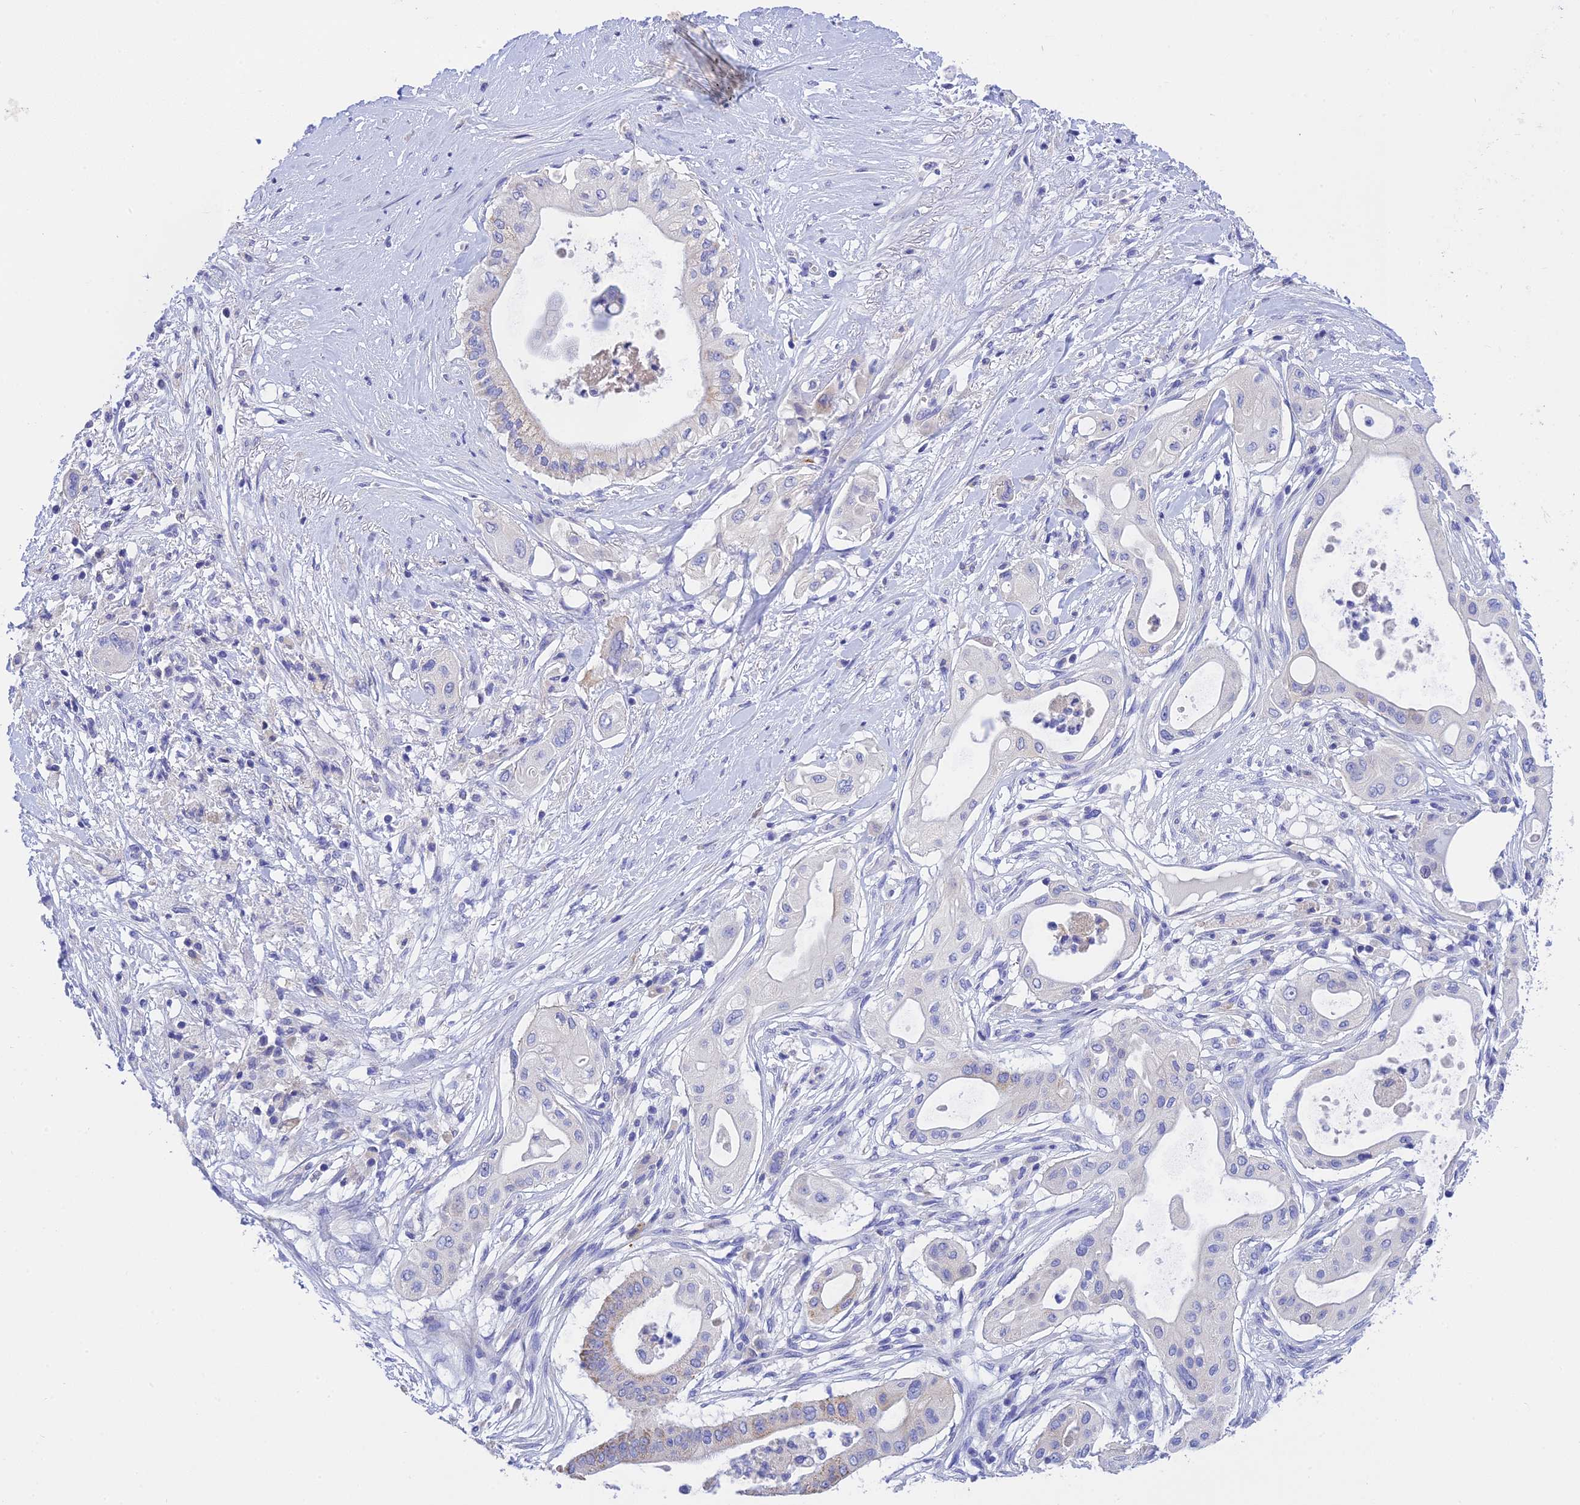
{"staining": {"intensity": "negative", "quantity": "none", "location": "none"}, "tissue": "pancreatic cancer", "cell_type": "Tumor cells", "image_type": "cancer", "snomed": [{"axis": "morphology", "description": "Adenocarcinoma, NOS"}, {"axis": "topography", "description": "Pancreas"}], "caption": "Immunohistochemistry (IHC) of pancreatic cancer (adenocarcinoma) demonstrates no staining in tumor cells. Nuclei are stained in blue.", "gene": "MS4A5", "patient": {"sex": "male", "age": 68}}